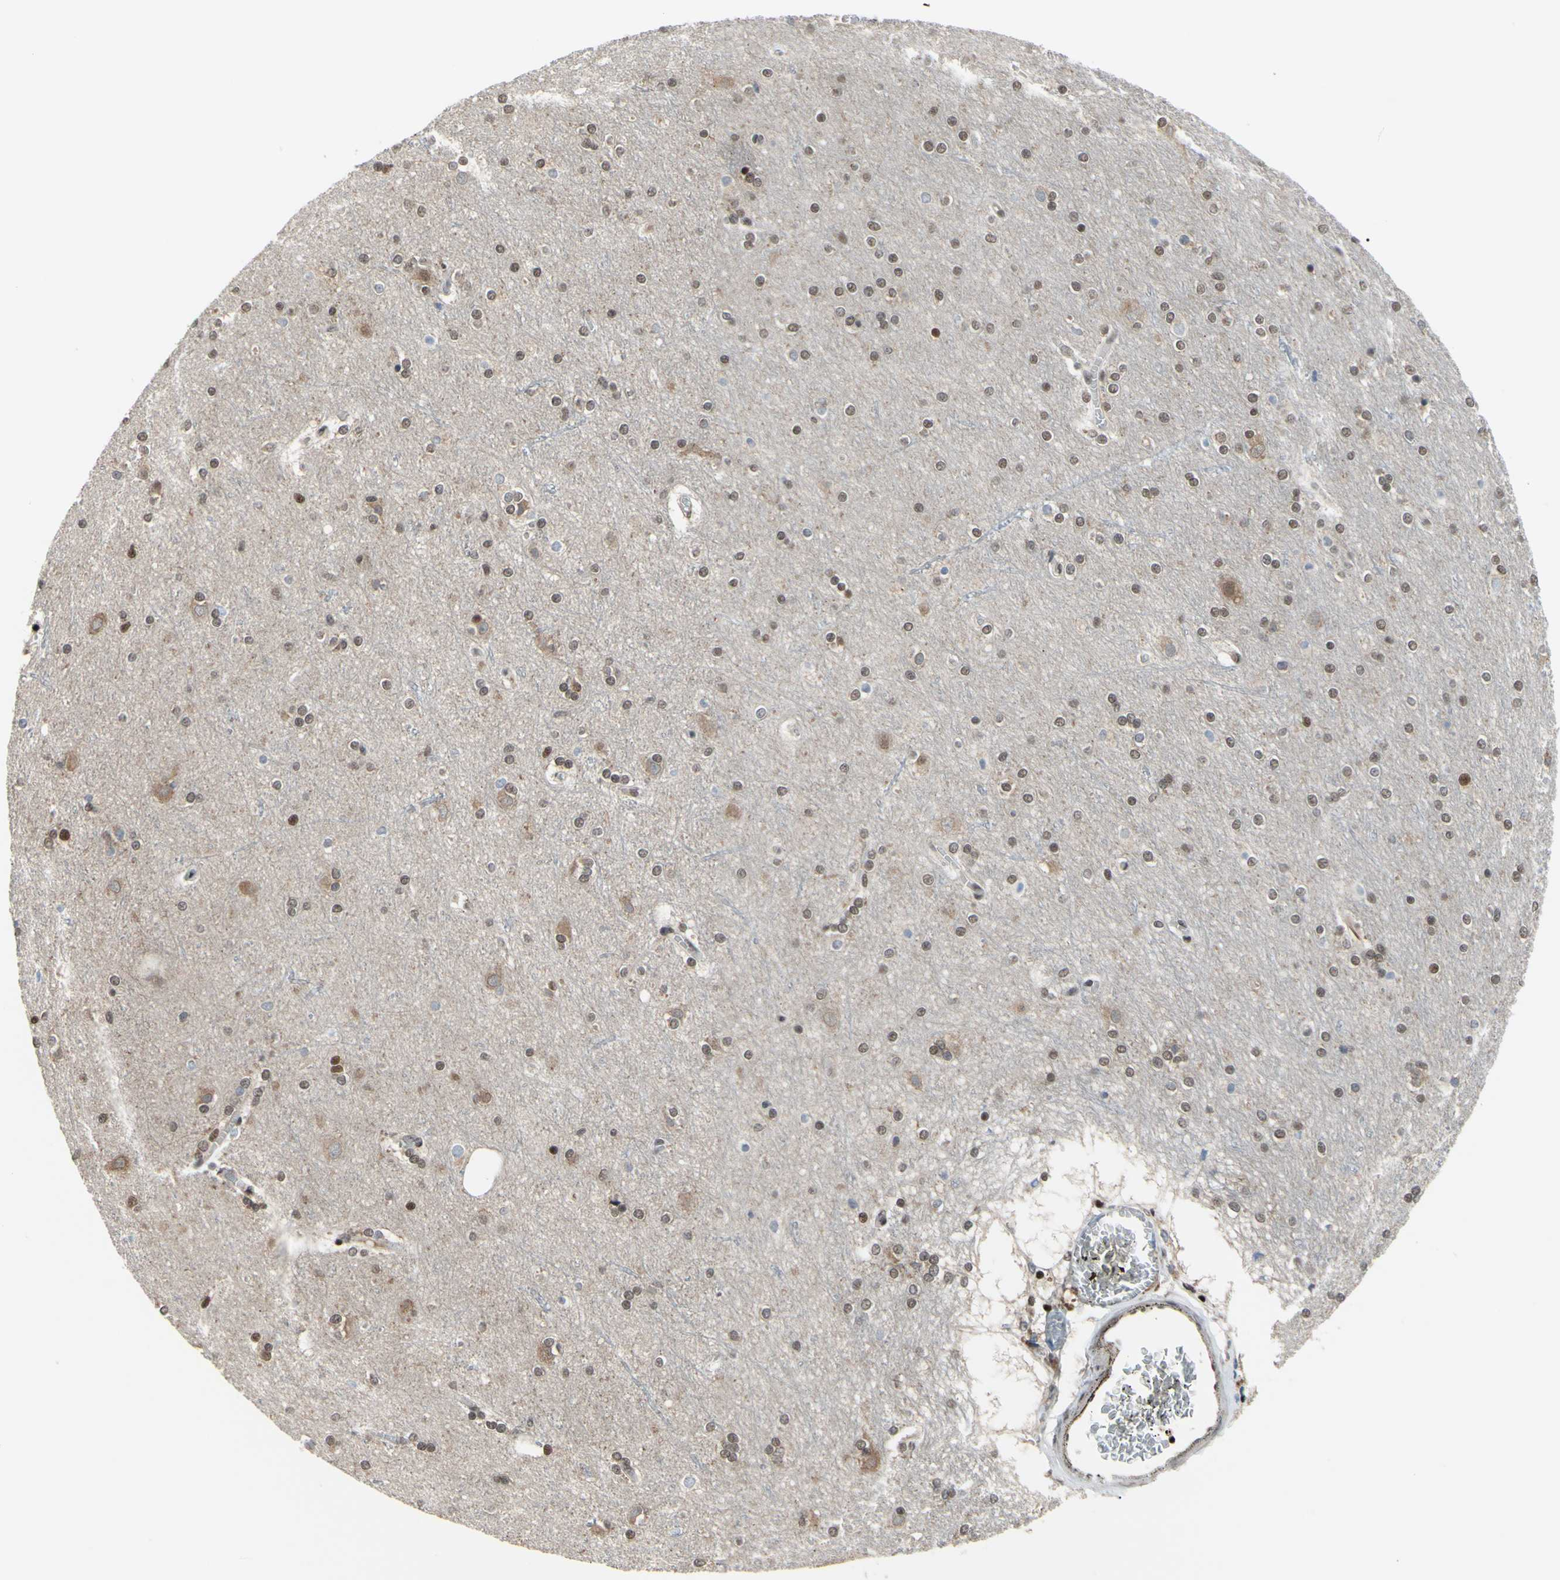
{"staining": {"intensity": "negative", "quantity": "none", "location": "none"}, "tissue": "cerebral cortex", "cell_type": "Endothelial cells", "image_type": "normal", "snomed": [{"axis": "morphology", "description": "Normal tissue, NOS"}, {"axis": "topography", "description": "Cerebral cortex"}], "caption": "Protein analysis of unremarkable cerebral cortex displays no significant staining in endothelial cells.", "gene": "SP4", "patient": {"sex": "female", "age": 54}}